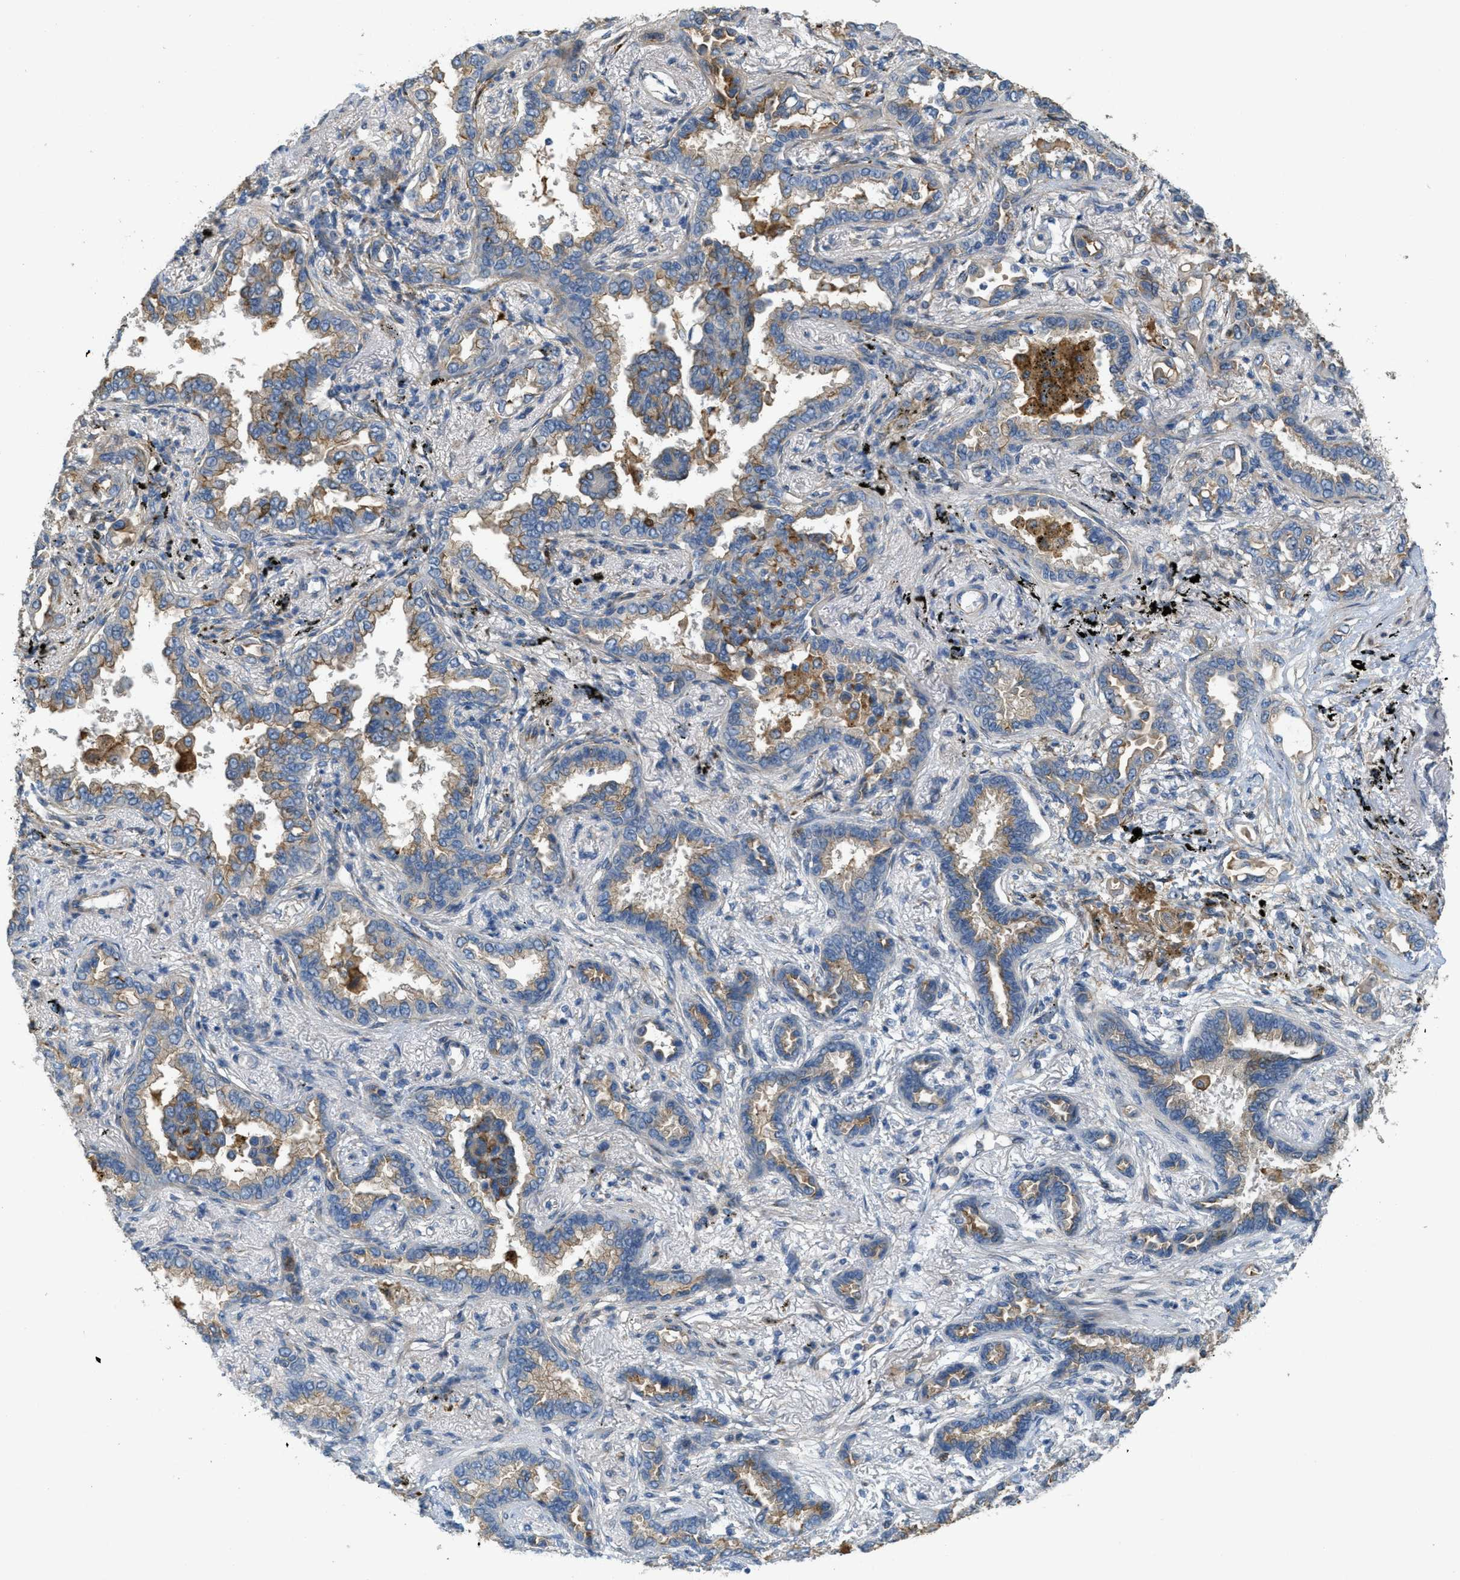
{"staining": {"intensity": "moderate", "quantity": "25%-75%", "location": "cytoplasmic/membranous"}, "tissue": "lung cancer", "cell_type": "Tumor cells", "image_type": "cancer", "snomed": [{"axis": "morphology", "description": "Normal tissue, NOS"}, {"axis": "morphology", "description": "Adenocarcinoma, NOS"}, {"axis": "topography", "description": "Lung"}], "caption": "This image shows immunohistochemistry staining of human lung cancer (adenocarcinoma), with medium moderate cytoplasmic/membranous expression in approximately 25%-75% of tumor cells.", "gene": "ADCY5", "patient": {"sex": "male", "age": 59}}